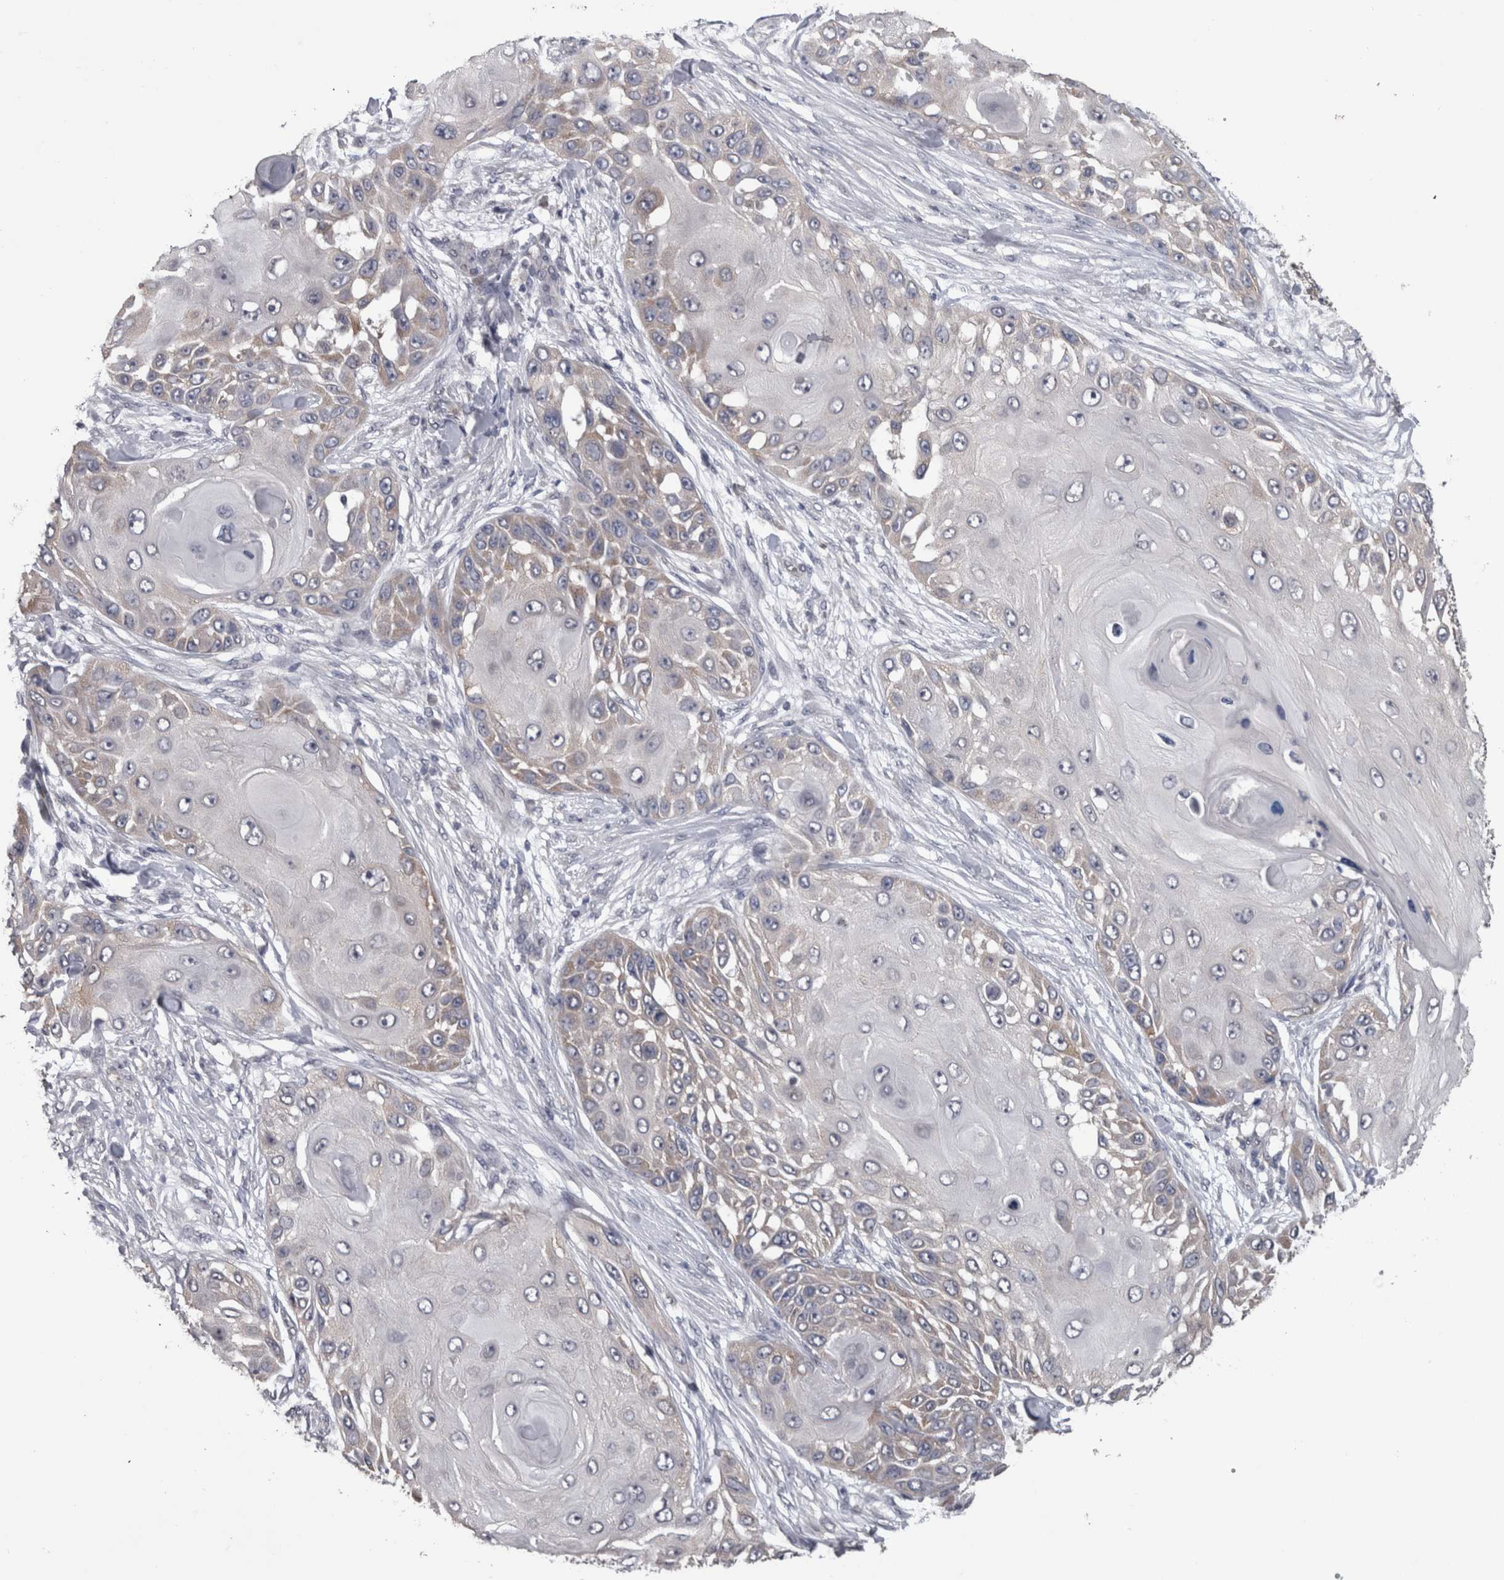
{"staining": {"intensity": "weak", "quantity": "<25%", "location": "cytoplasmic/membranous"}, "tissue": "skin cancer", "cell_type": "Tumor cells", "image_type": "cancer", "snomed": [{"axis": "morphology", "description": "Squamous cell carcinoma, NOS"}, {"axis": "topography", "description": "Skin"}], "caption": "Immunohistochemistry histopathology image of neoplastic tissue: skin cancer (squamous cell carcinoma) stained with DAB (3,3'-diaminobenzidine) exhibits no significant protein expression in tumor cells.", "gene": "DDX6", "patient": {"sex": "female", "age": 44}}